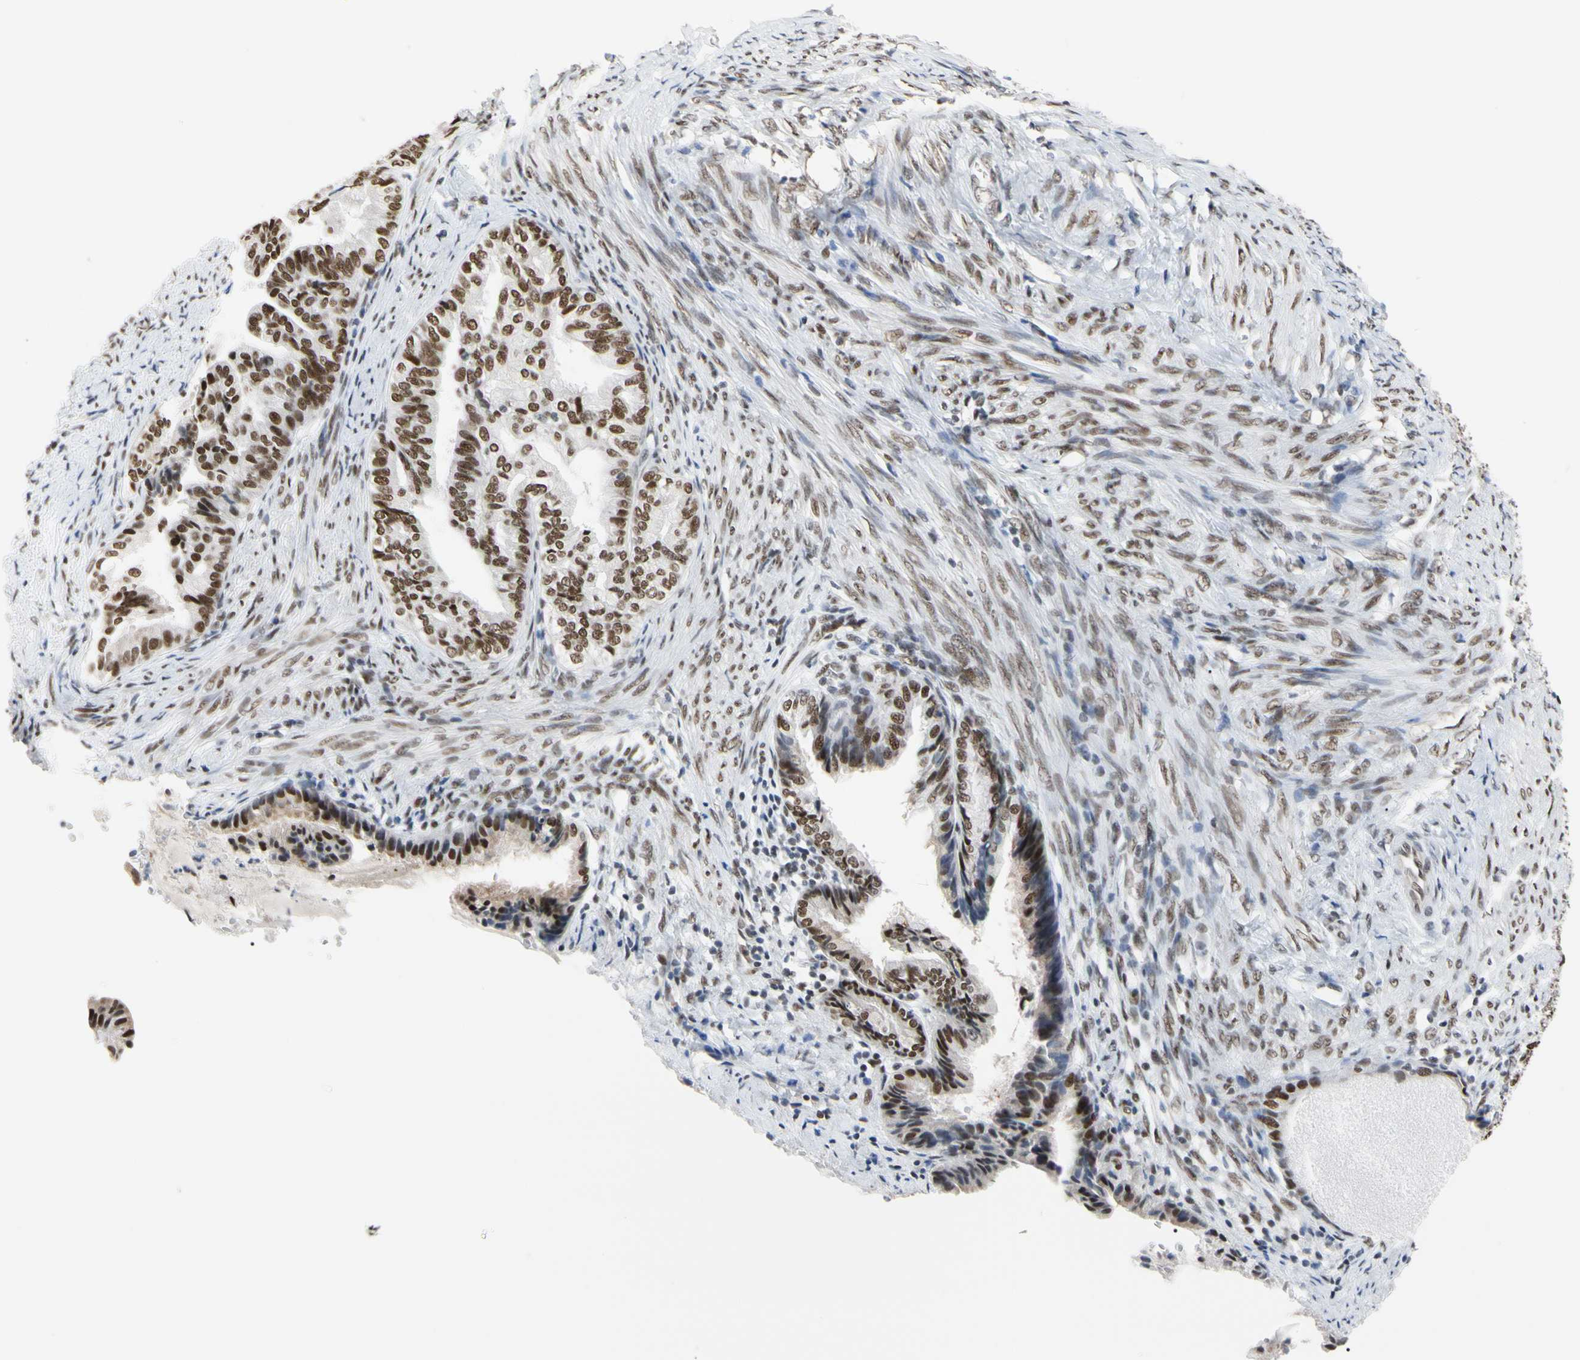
{"staining": {"intensity": "strong", "quantity": ">75%", "location": "nuclear"}, "tissue": "endometrial cancer", "cell_type": "Tumor cells", "image_type": "cancer", "snomed": [{"axis": "morphology", "description": "Adenocarcinoma, NOS"}, {"axis": "topography", "description": "Endometrium"}], "caption": "DAB immunohistochemical staining of human endometrial cancer exhibits strong nuclear protein staining in about >75% of tumor cells. The protein of interest is shown in brown color, while the nuclei are stained blue.", "gene": "FAM98B", "patient": {"sex": "female", "age": 86}}